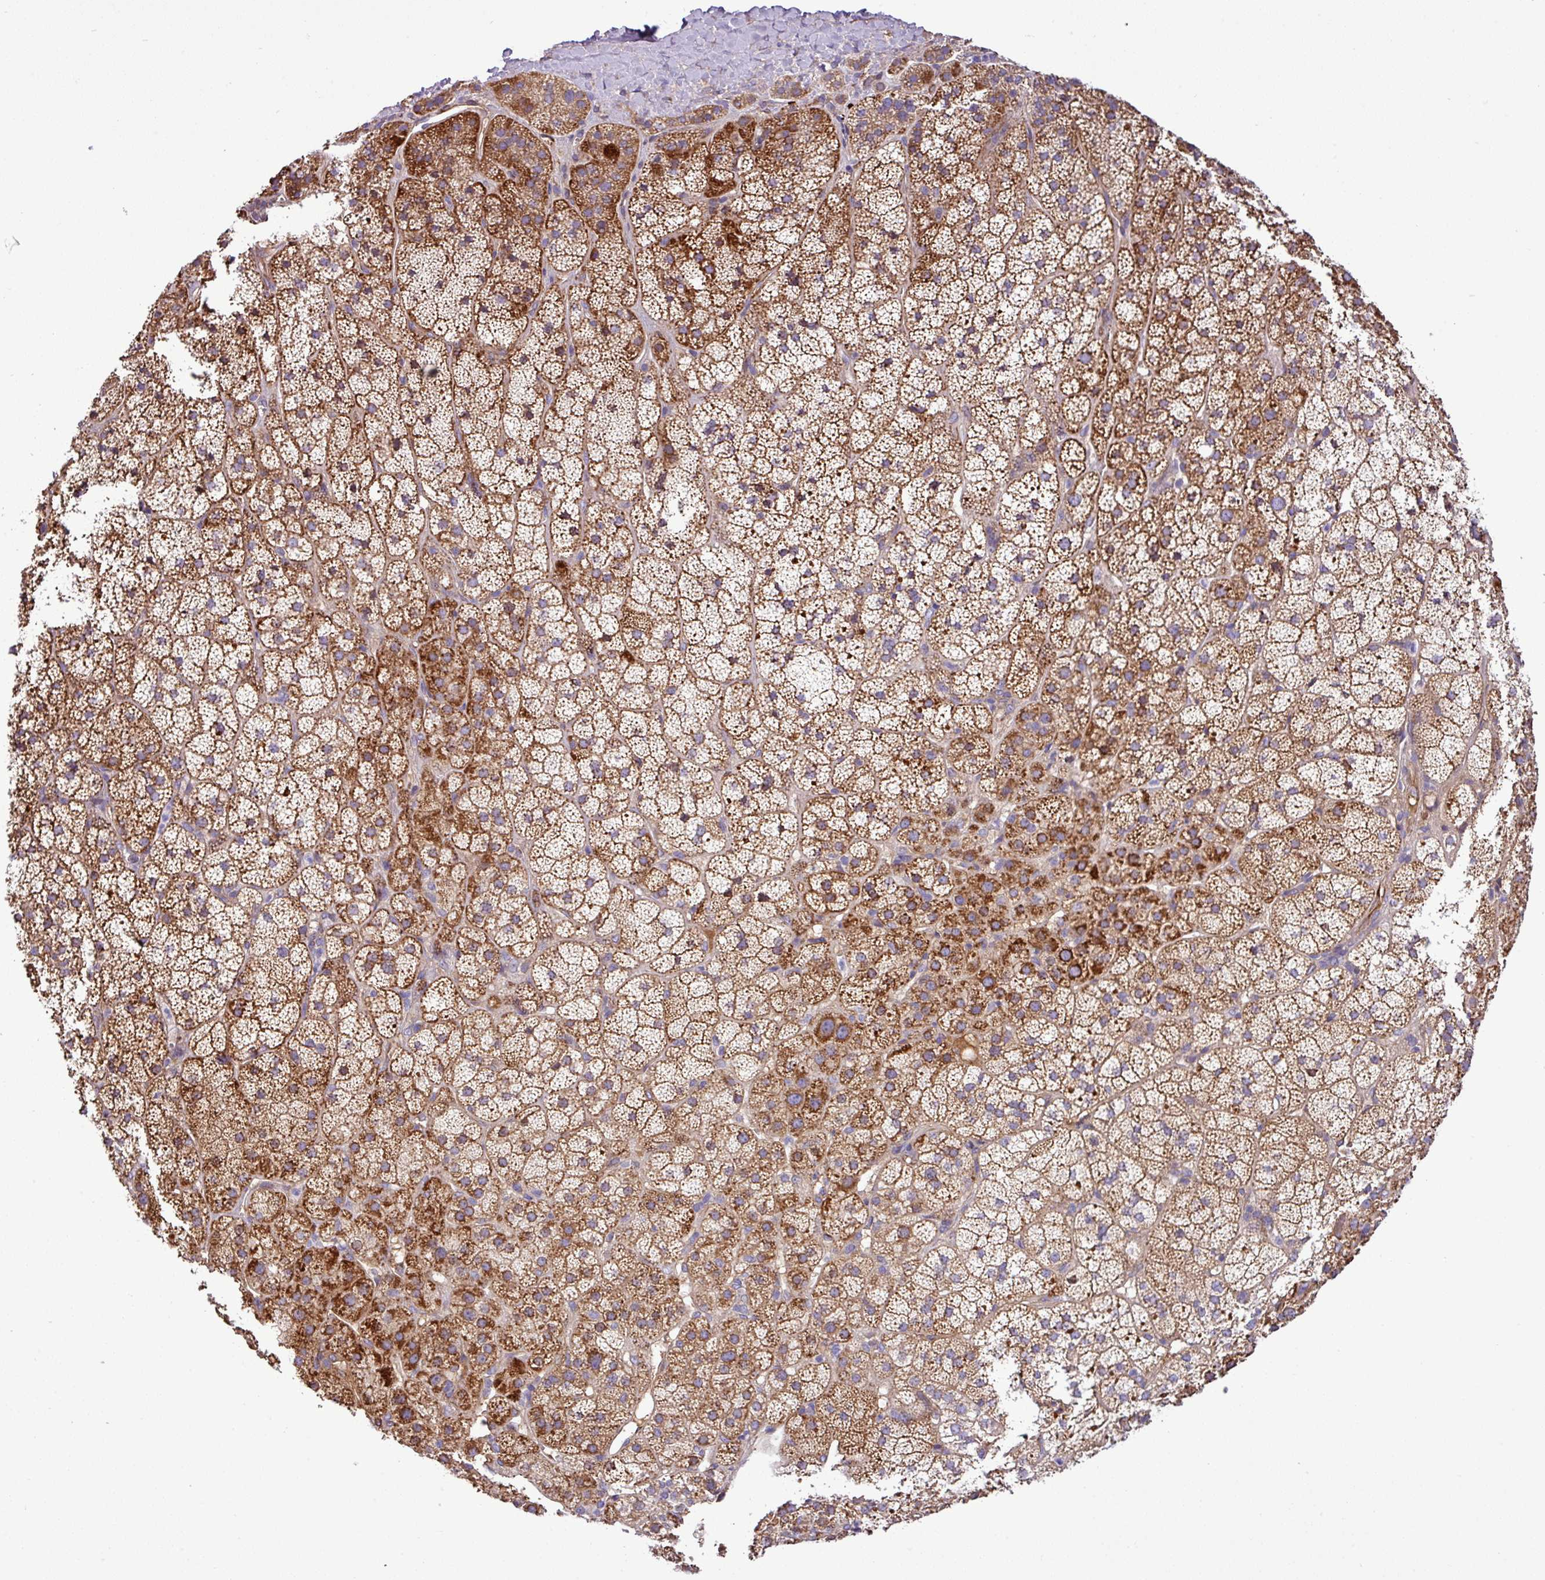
{"staining": {"intensity": "strong", "quantity": ">75%", "location": "cytoplasmic/membranous"}, "tissue": "adrenal gland", "cell_type": "Glandular cells", "image_type": "normal", "snomed": [{"axis": "morphology", "description": "Normal tissue, NOS"}, {"axis": "topography", "description": "Adrenal gland"}], "caption": "Immunohistochemical staining of unremarkable adrenal gland exhibits strong cytoplasmic/membranous protein staining in about >75% of glandular cells.", "gene": "CWH43", "patient": {"sex": "female", "age": 70}}